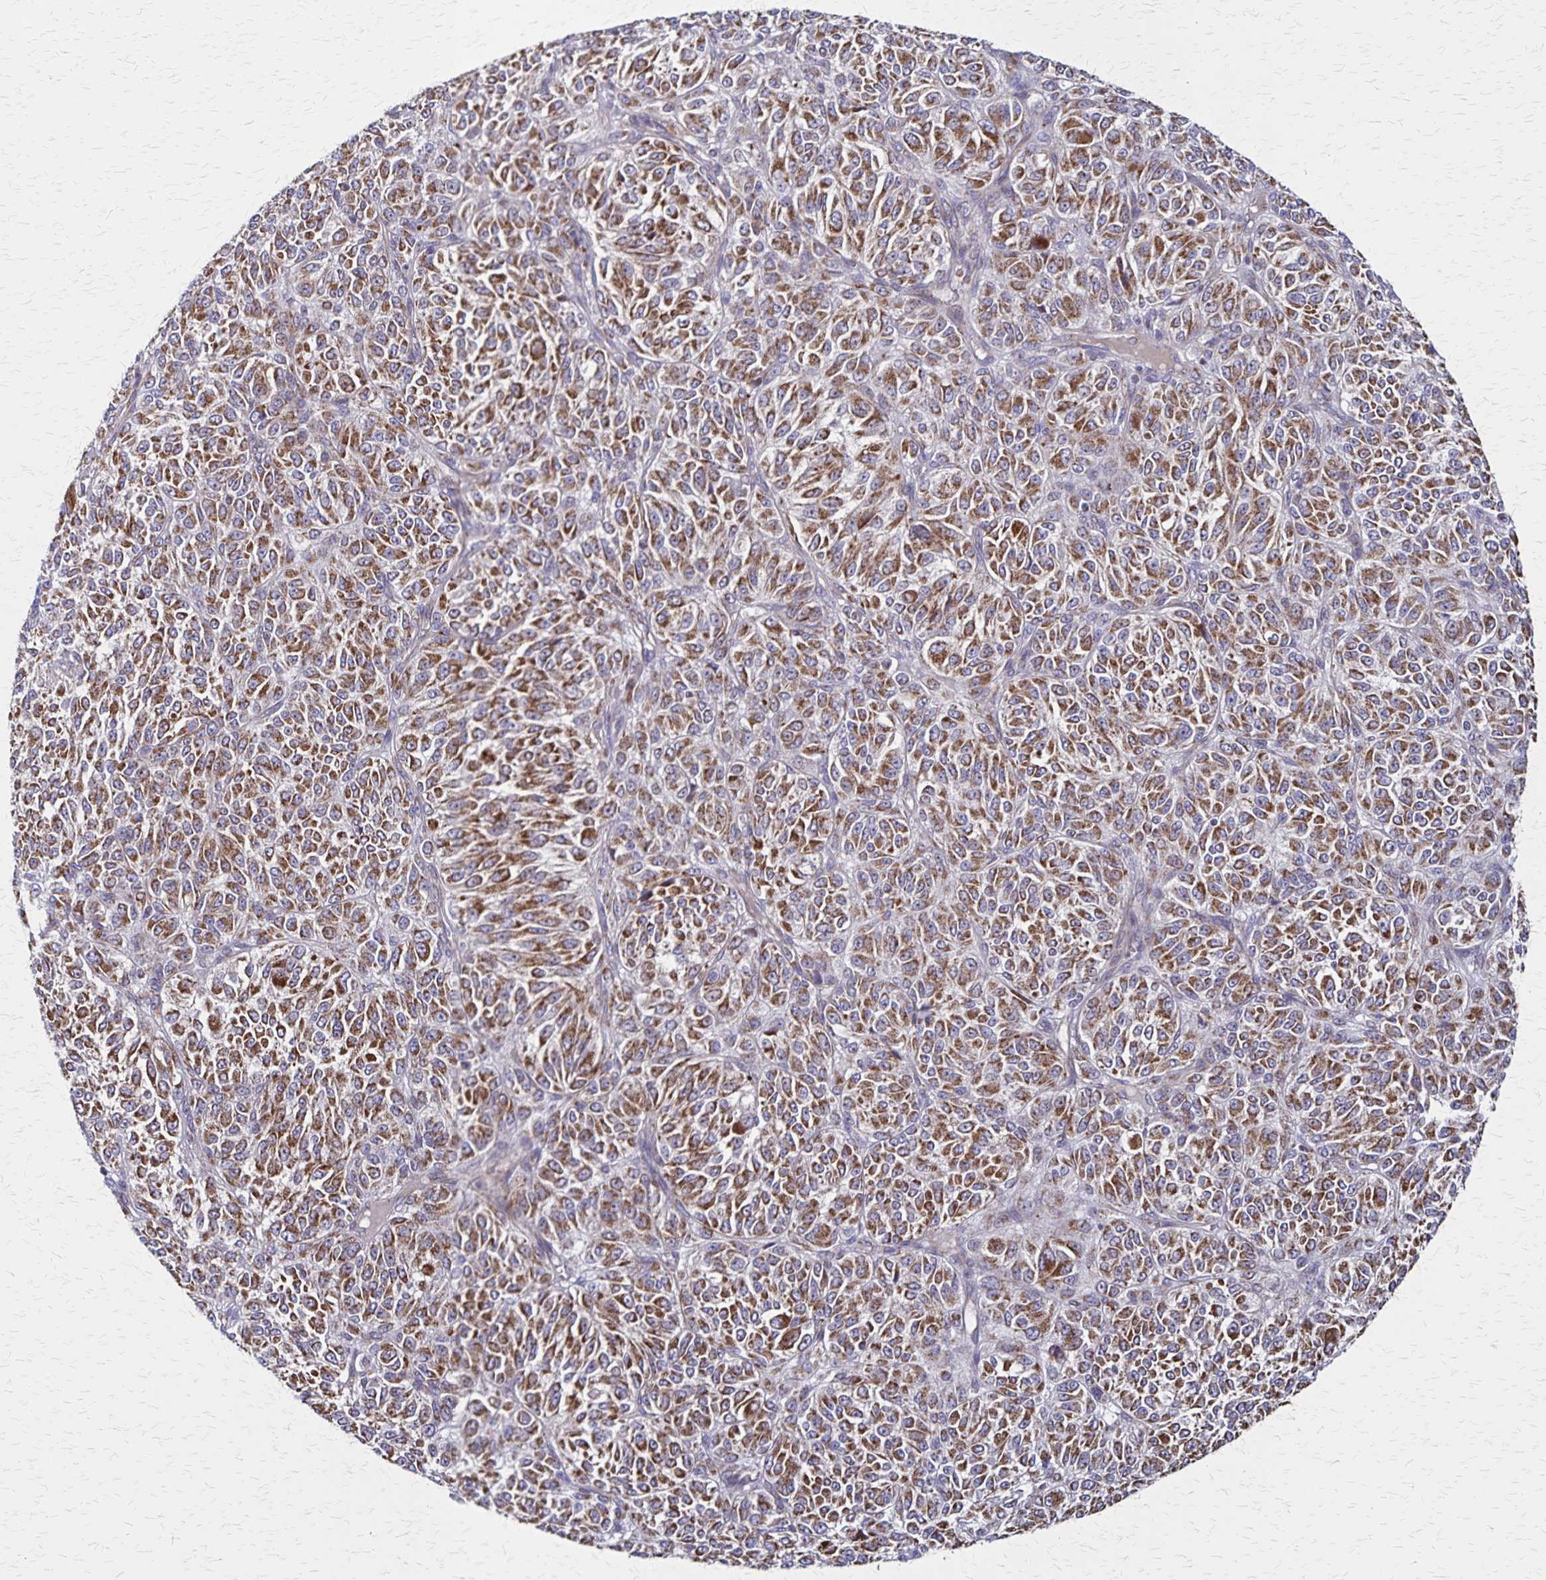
{"staining": {"intensity": "moderate", "quantity": ">75%", "location": "cytoplasmic/membranous"}, "tissue": "melanoma", "cell_type": "Tumor cells", "image_type": "cancer", "snomed": [{"axis": "morphology", "description": "Malignant melanoma, Metastatic site"}, {"axis": "topography", "description": "Brain"}], "caption": "Brown immunohistochemical staining in malignant melanoma (metastatic site) exhibits moderate cytoplasmic/membranous staining in about >75% of tumor cells.", "gene": "NFS1", "patient": {"sex": "female", "age": 56}}